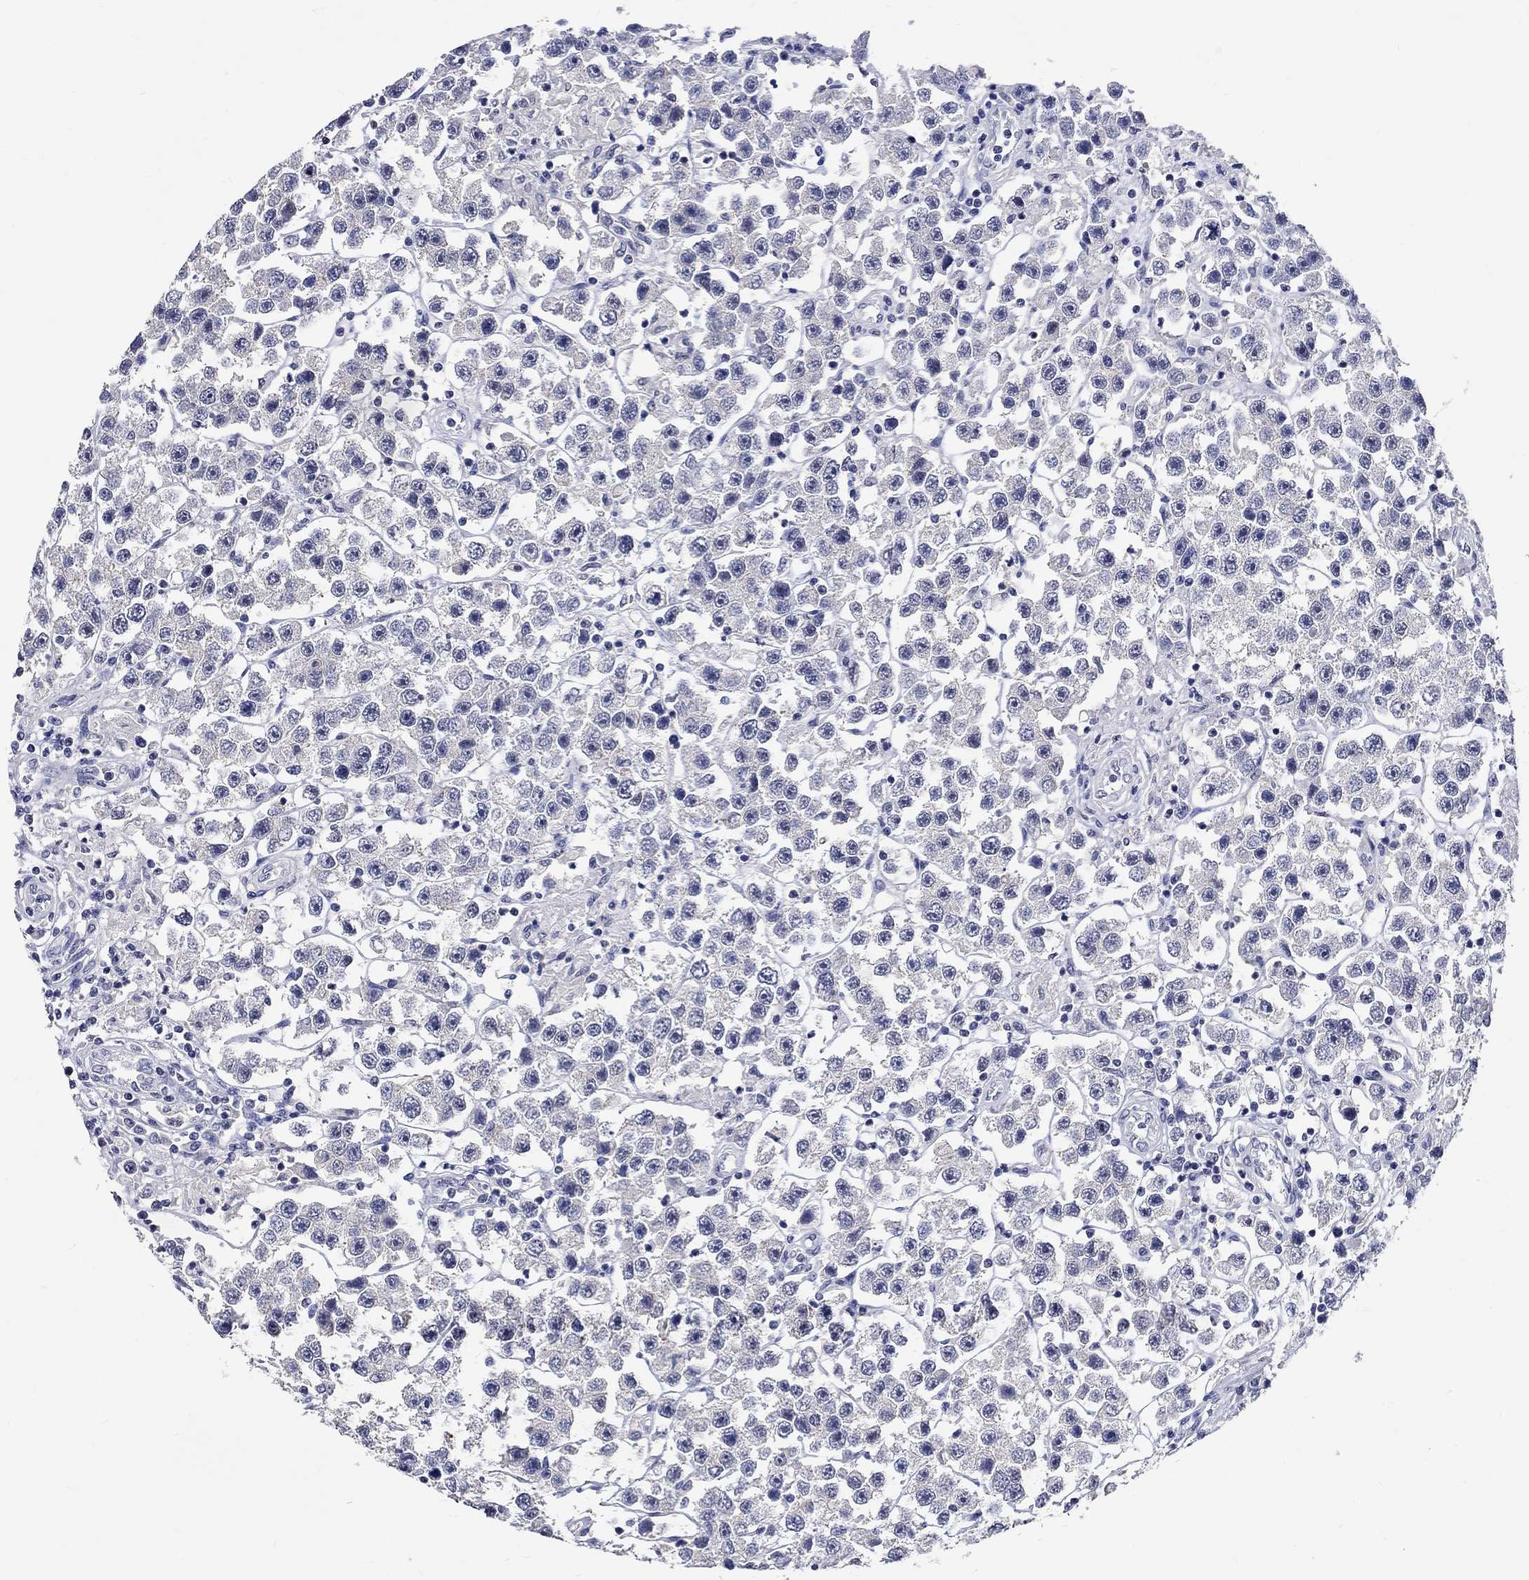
{"staining": {"intensity": "negative", "quantity": "none", "location": "none"}, "tissue": "testis cancer", "cell_type": "Tumor cells", "image_type": "cancer", "snomed": [{"axis": "morphology", "description": "Seminoma, NOS"}, {"axis": "topography", "description": "Testis"}], "caption": "This is a image of immunohistochemistry (IHC) staining of testis seminoma, which shows no staining in tumor cells.", "gene": "GRIN1", "patient": {"sex": "male", "age": 45}}